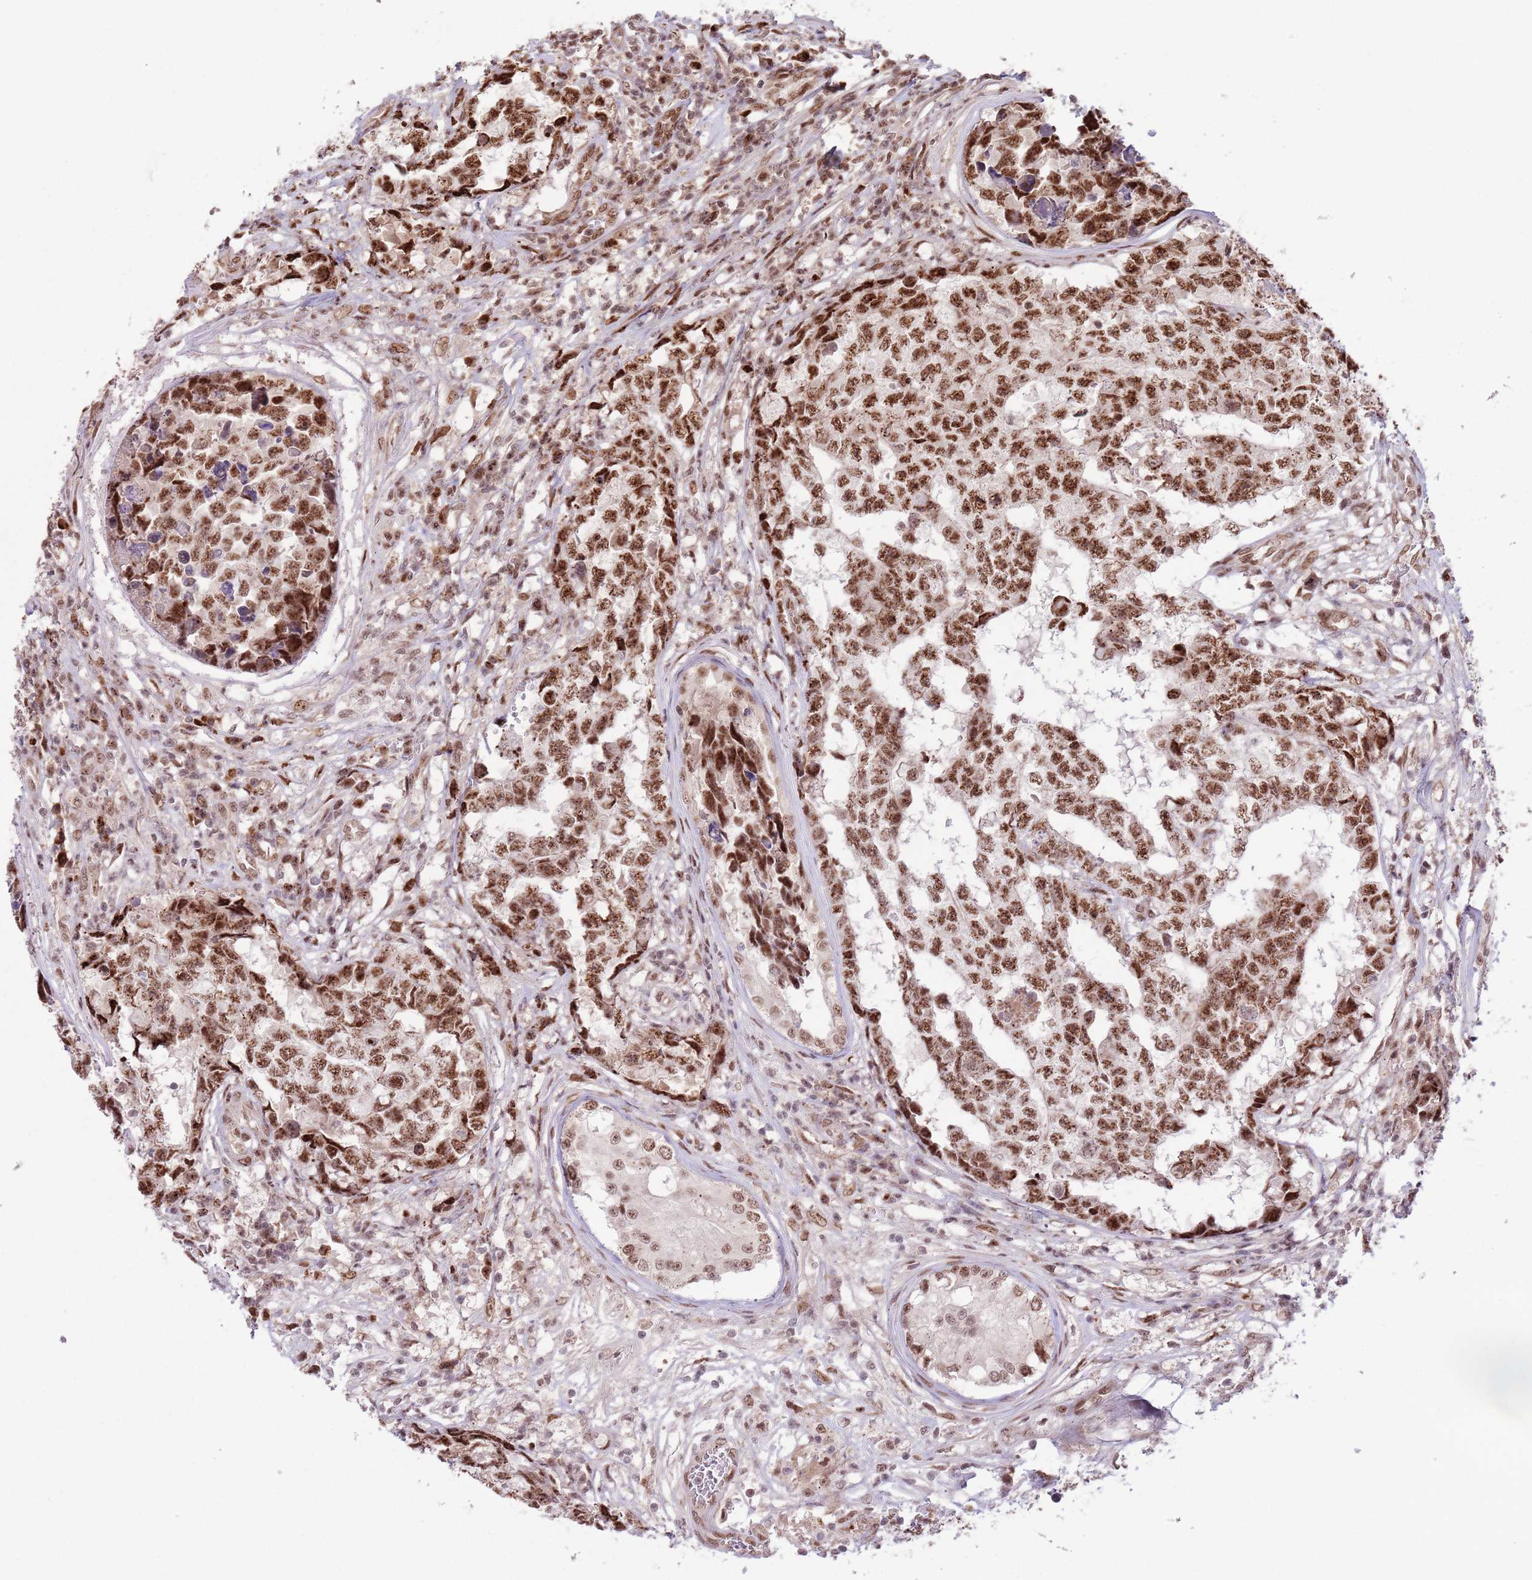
{"staining": {"intensity": "strong", "quantity": ">75%", "location": "nuclear"}, "tissue": "testis cancer", "cell_type": "Tumor cells", "image_type": "cancer", "snomed": [{"axis": "morphology", "description": "Carcinoma, Embryonal, NOS"}, {"axis": "topography", "description": "Testis"}], "caption": "A high-resolution micrograph shows immunohistochemistry (IHC) staining of testis cancer (embryonal carcinoma), which exhibits strong nuclear positivity in approximately >75% of tumor cells. (Brightfield microscopy of DAB IHC at high magnification).", "gene": "SIPA1L3", "patient": {"sex": "male", "age": 25}}